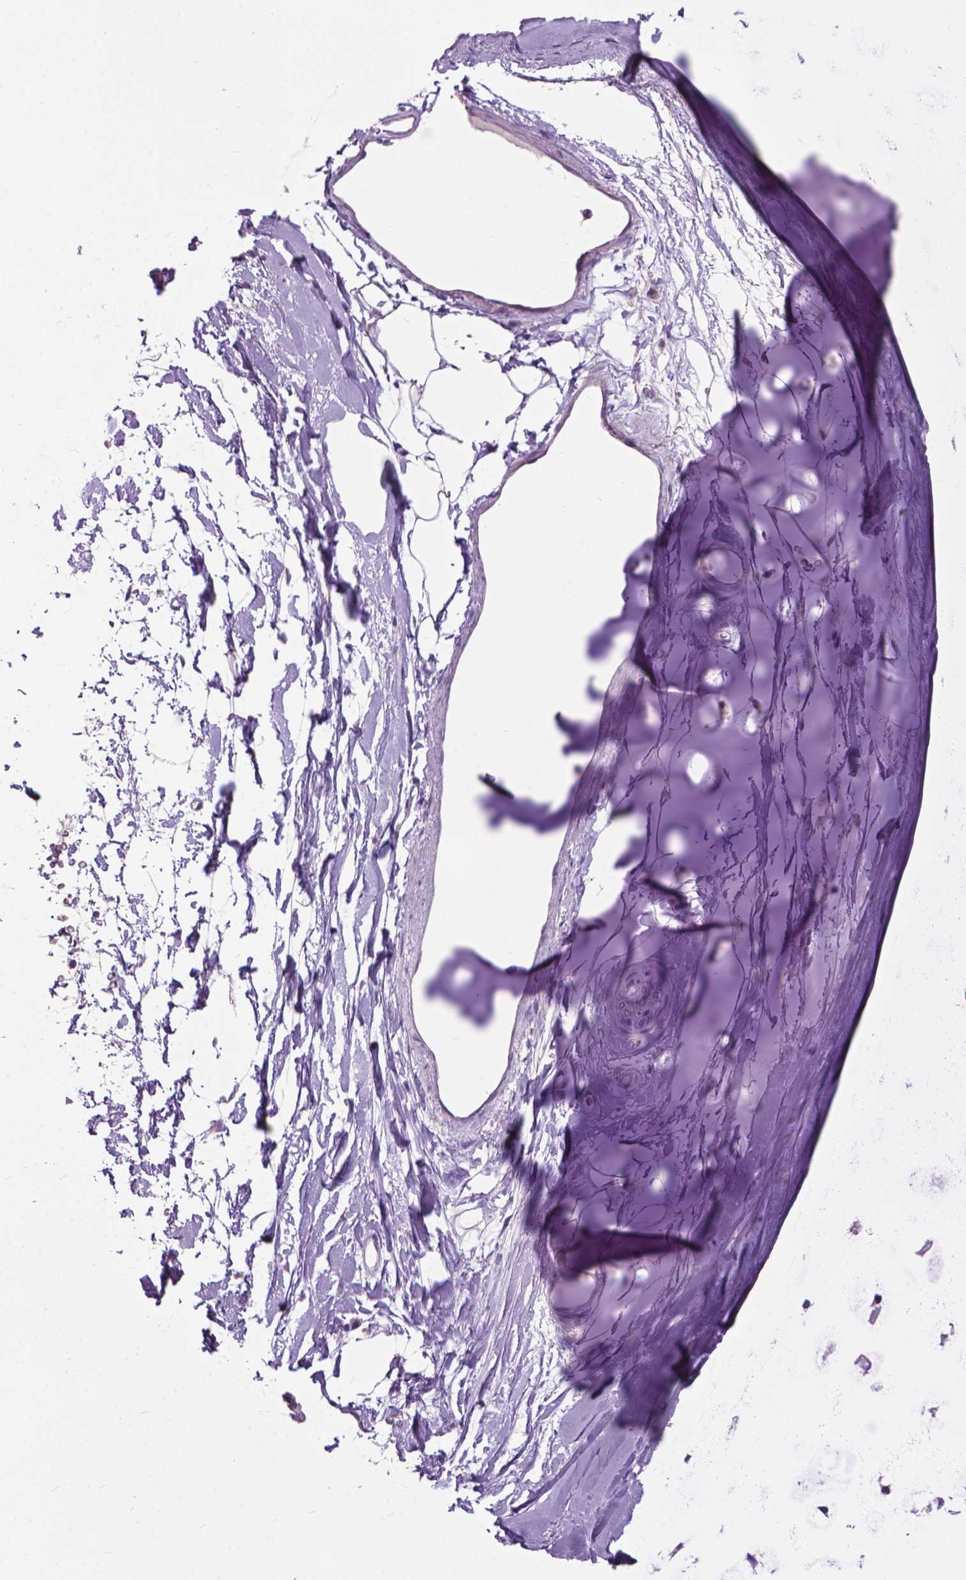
{"staining": {"intensity": "negative", "quantity": "none", "location": "none"}, "tissue": "adipose tissue", "cell_type": "Adipocytes", "image_type": "normal", "snomed": [{"axis": "morphology", "description": "Normal tissue, NOS"}, {"axis": "topography", "description": "Cartilage tissue"}, {"axis": "topography", "description": "Bronchus"}], "caption": "Photomicrograph shows no significant protein staining in adipocytes of normal adipose tissue. (DAB (3,3'-diaminobenzidine) IHC, high magnification).", "gene": "VDAC1", "patient": {"sex": "male", "age": 58}}